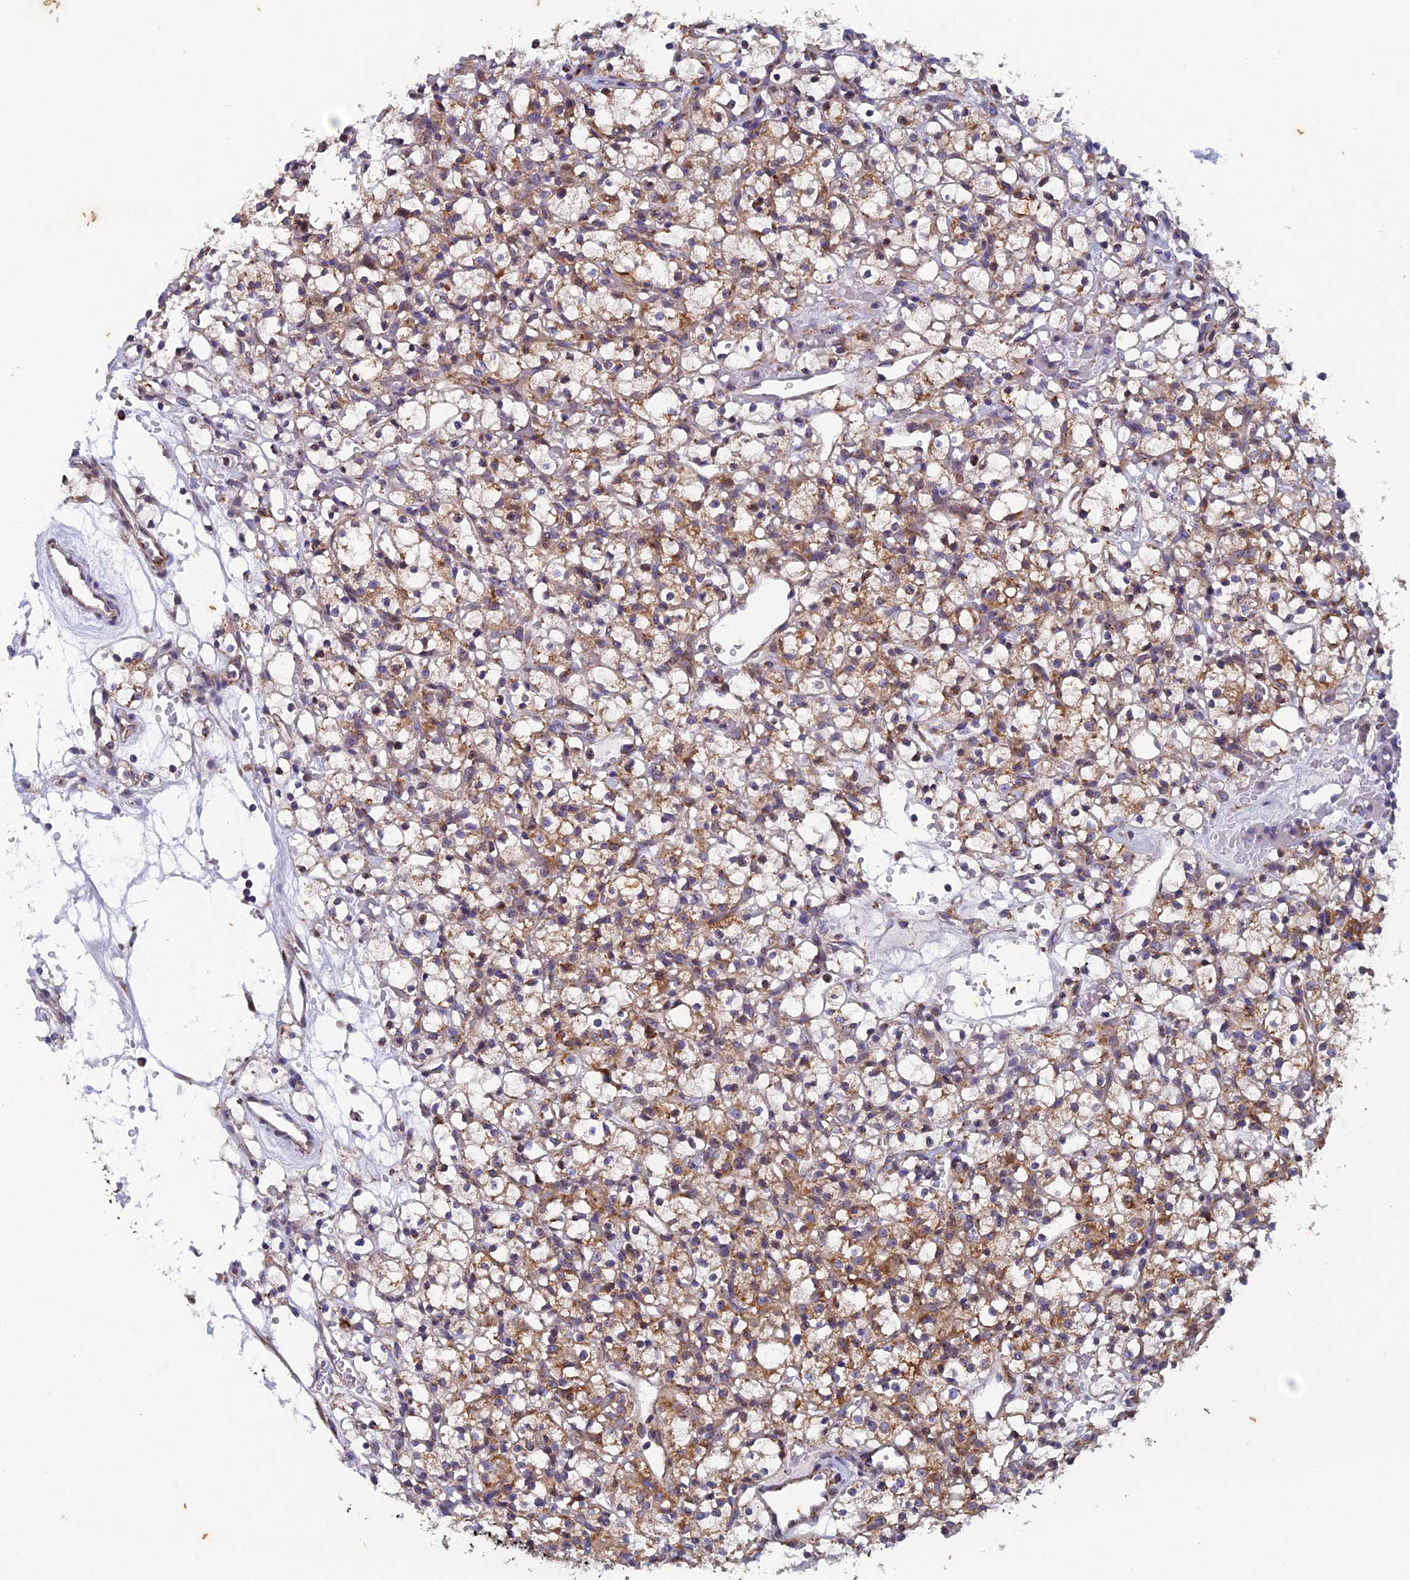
{"staining": {"intensity": "moderate", "quantity": ">75%", "location": "cytoplasmic/membranous"}, "tissue": "renal cancer", "cell_type": "Tumor cells", "image_type": "cancer", "snomed": [{"axis": "morphology", "description": "Adenocarcinoma, NOS"}, {"axis": "topography", "description": "Kidney"}], "caption": "Moderate cytoplasmic/membranous staining is present in approximately >75% of tumor cells in renal adenocarcinoma. Nuclei are stained in blue.", "gene": "AP4S1", "patient": {"sex": "female", "age": 59}}